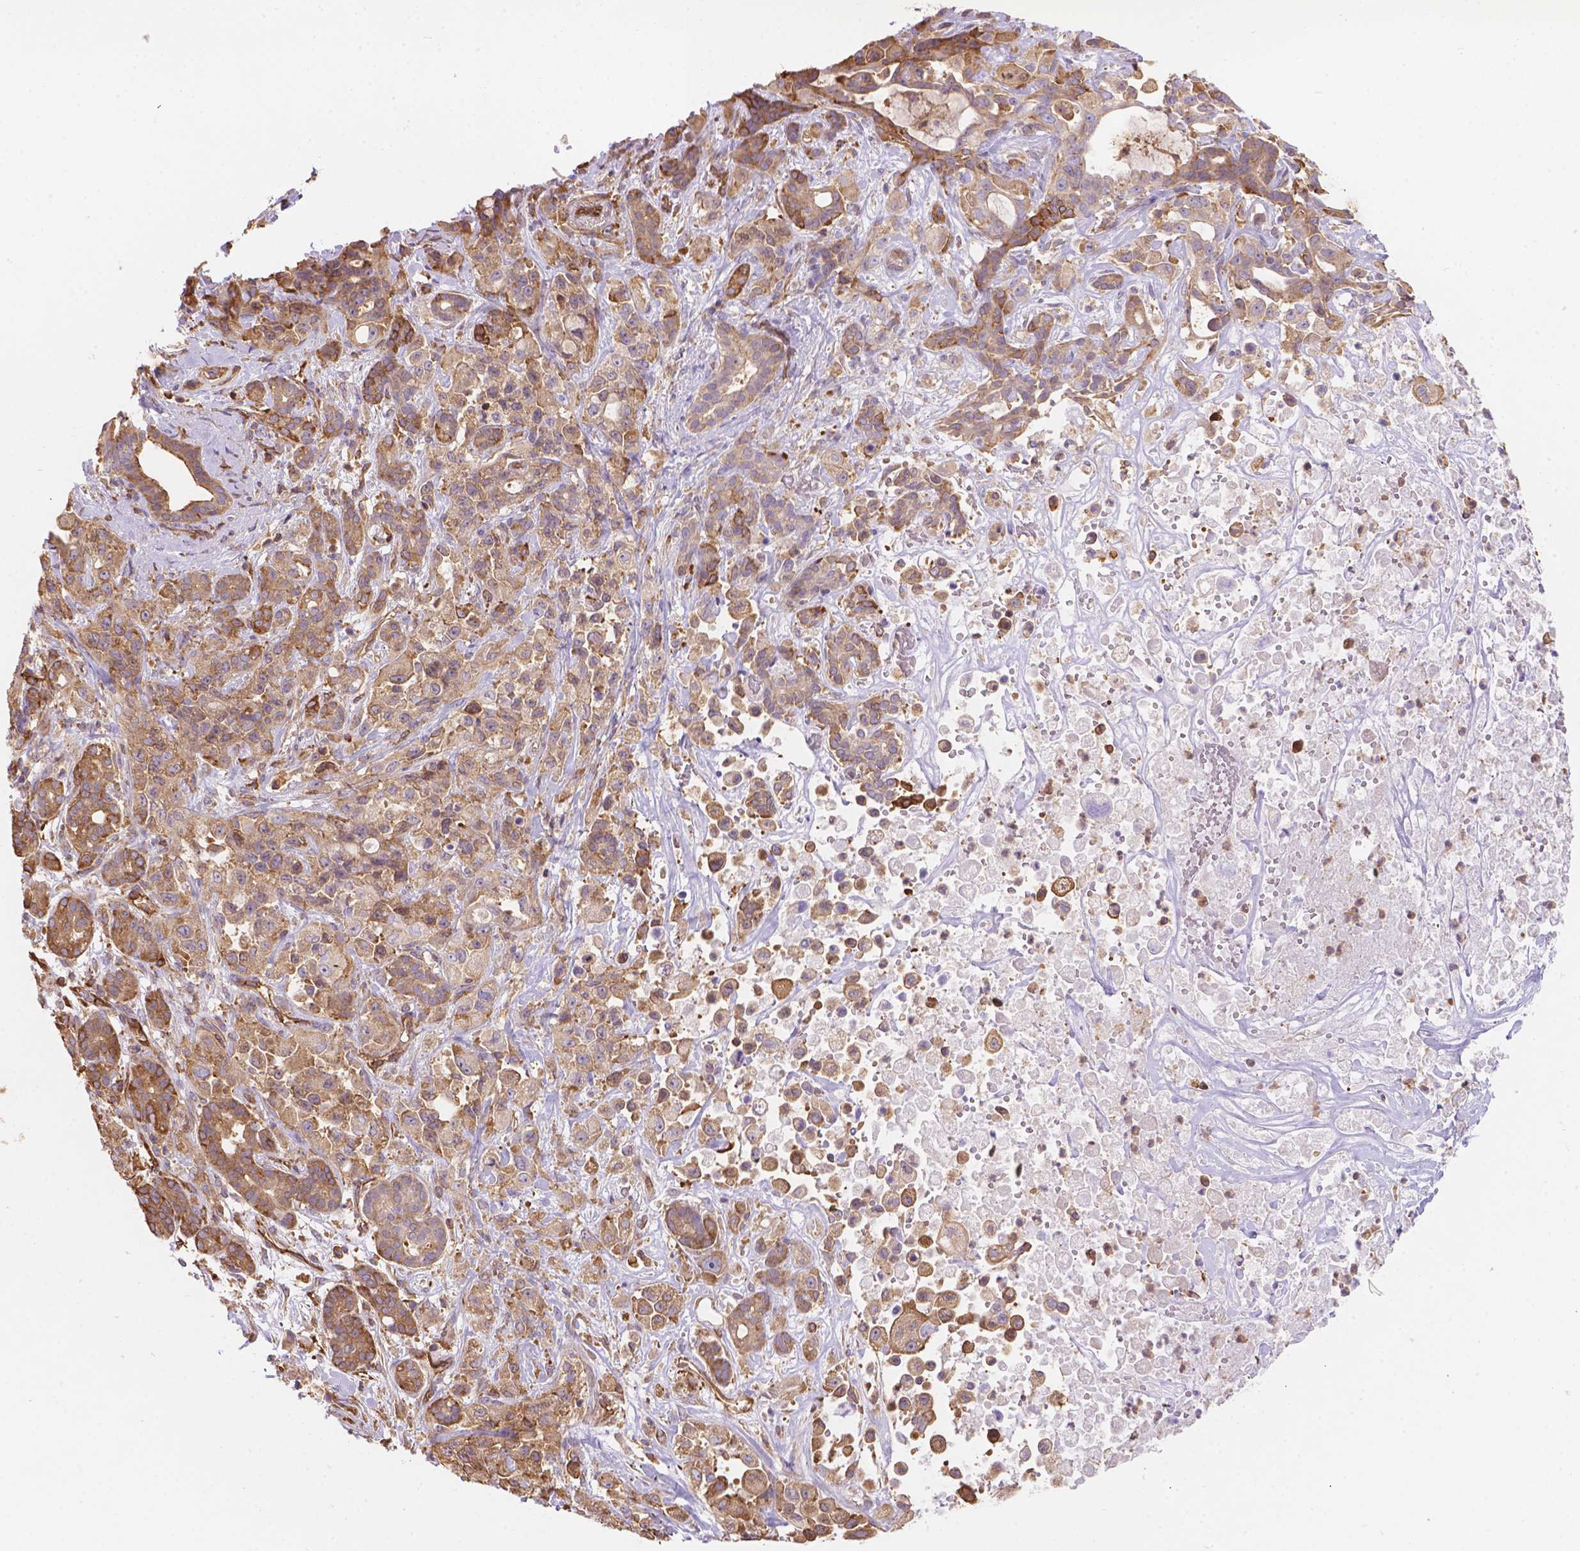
{"staining": {"intensity": "moderate", "quantity": ">75%", "location": "cytoplasmic/membranous"}, "tissue": "pancreatic cancer", "cell_type": "Tumor cells", "image_type": "cancer", "snomed": [{"axis": "morphology", "description": "Adenocarcinoma, NOS"}, {"axis": "topography", "description": "Pancreas"}], "caption": "A micrograph of human pancreatic cancer (adenocarcinoma) stained for a protein demonstrates moderate cytoplasmic/membranous brown staining in tumor cells.", "gene": "DMWD", "patient": {"sex": "male", "age": 44}}